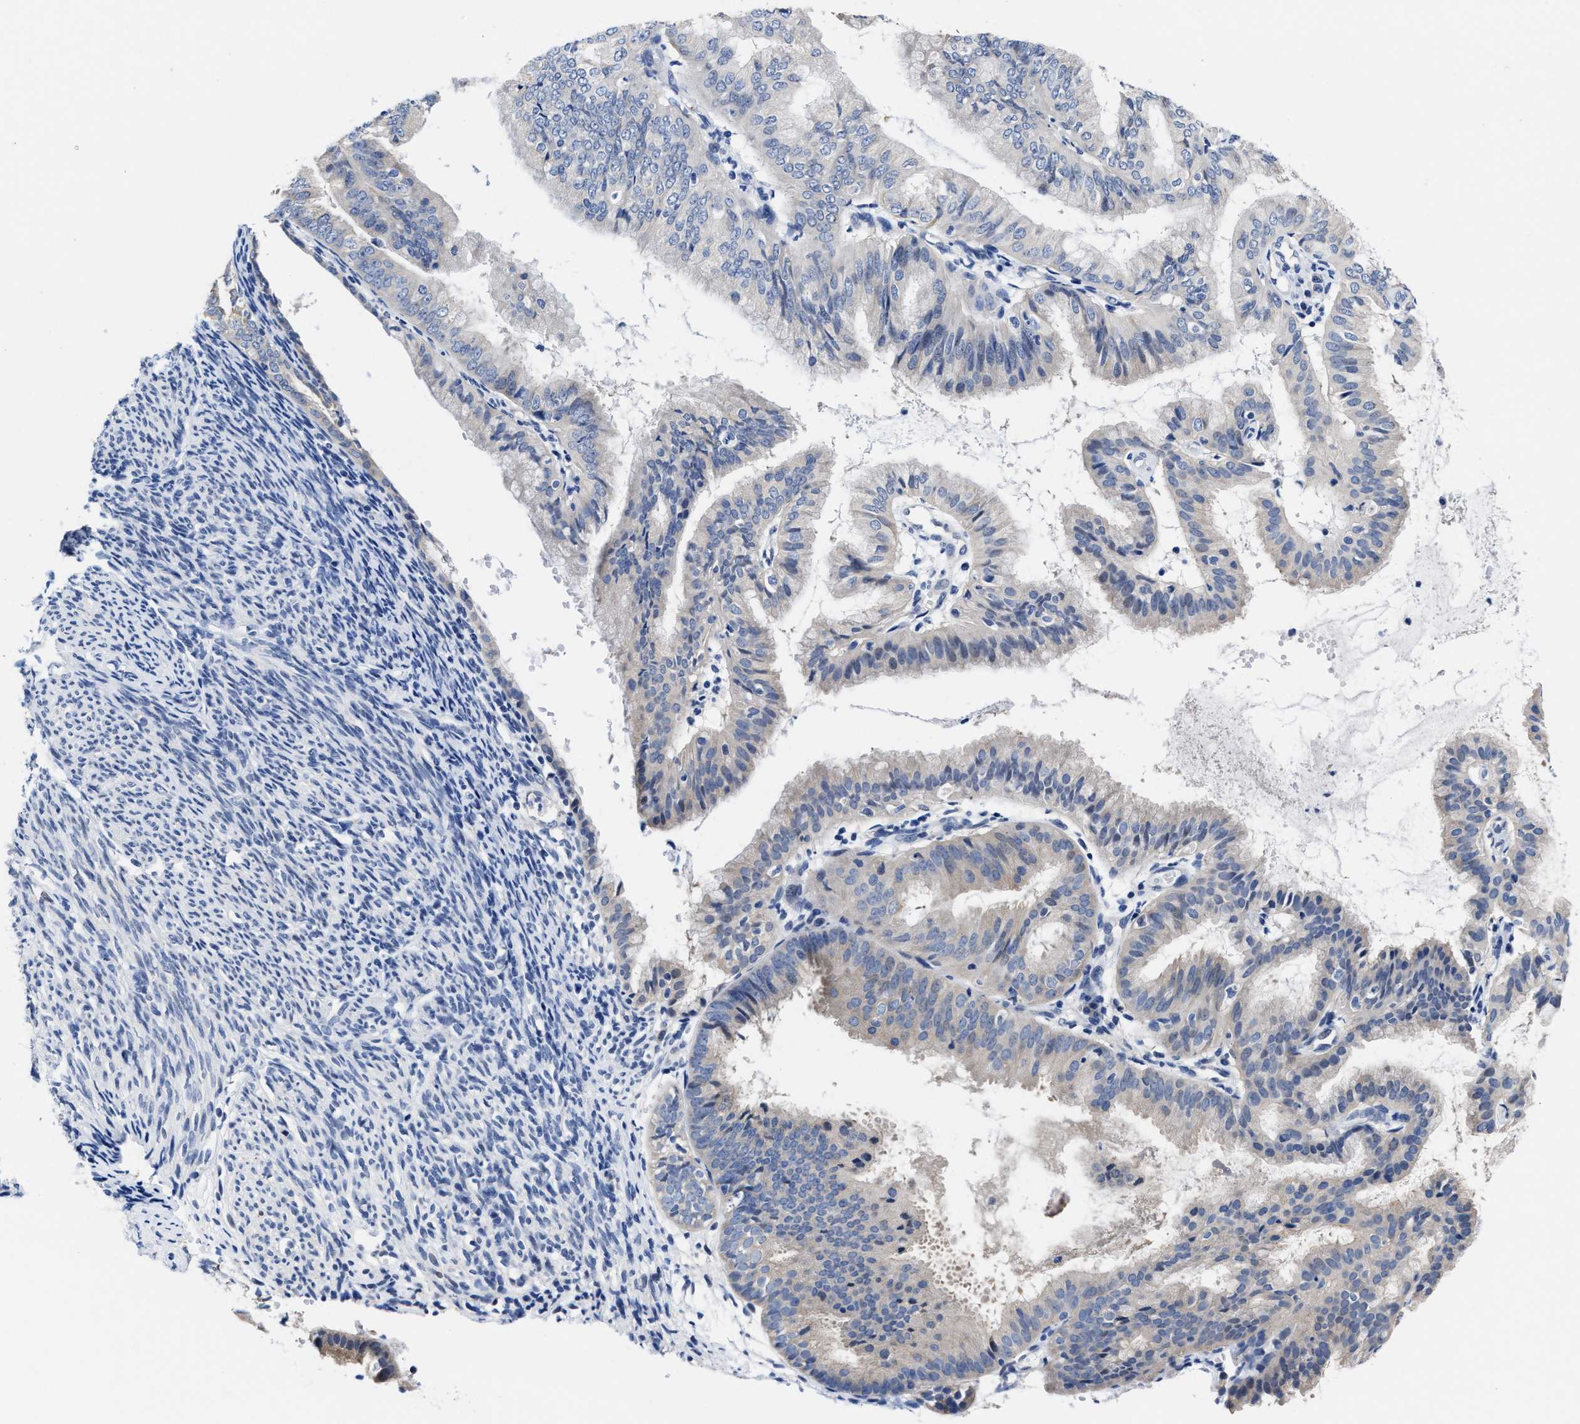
{"staining": {"intensity": "negative", "quantity": "none", "location": "none"}, "tissue": "endometrial cancer", "cell_type": "Tumor cells", "image_type": "cancer", "snomed": [{"axis": "morphology", "description": "Adenocarcinoma, NOS"}, {"axis": "topography", "description": "Endometrium"}], "caption": "This is an immunohistochemistry (IHC) photomicrograph of human endometrial adenocarcinoma. There is no staining in tumor cells.", "gene": "HOOK1", "patient": {"sex": "female", "age": 63}}